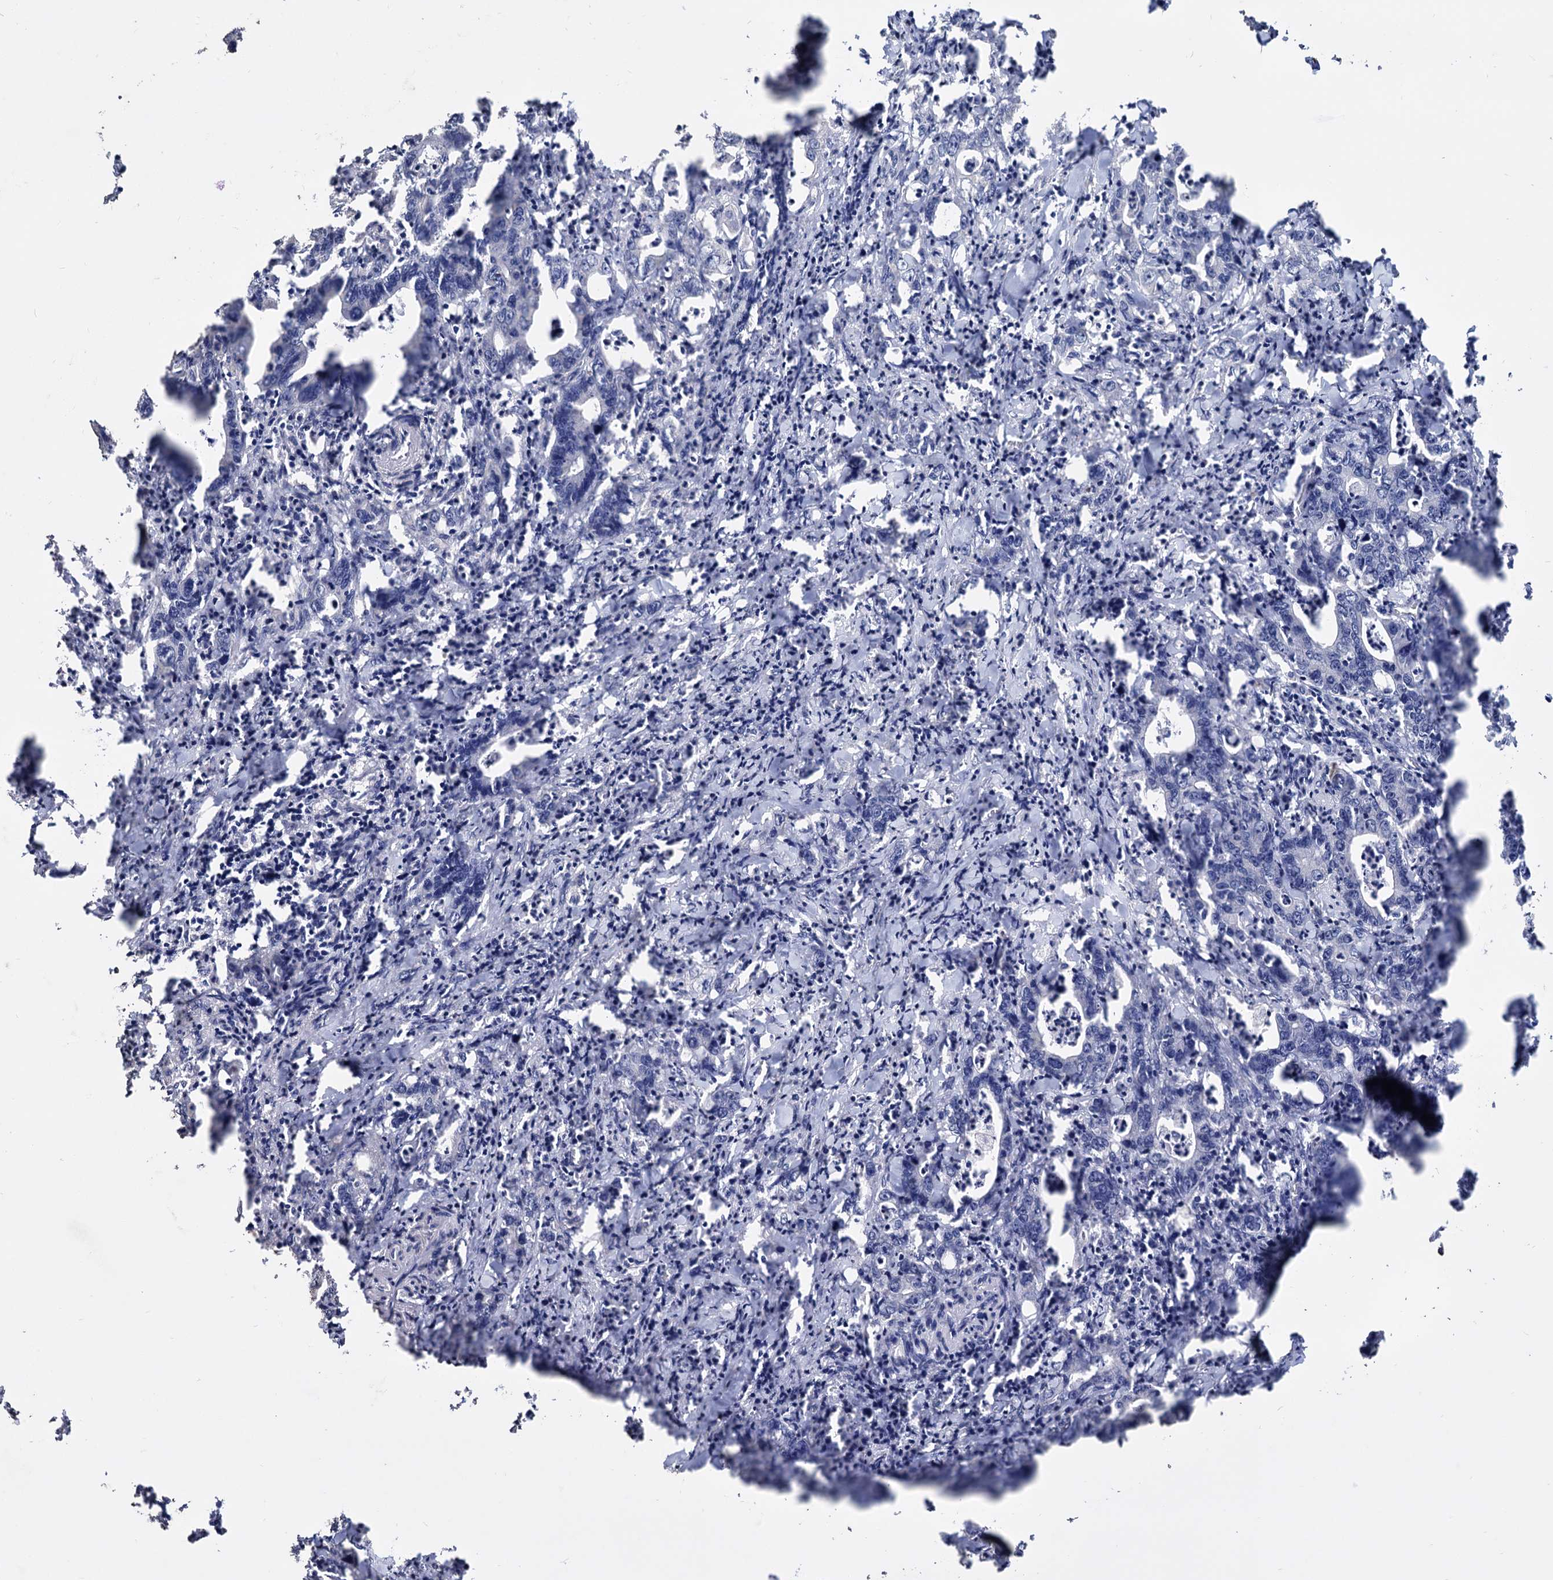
{"staining": {"intensity": "negative", "quantity": "none", "location": "none"}, "tissue": "colorectal cancer", "cell_type": "Tumor cells", "image_type": "cancer", "snomed": [{"axis": "morphology", "description": "Adenocarcinoma, NOS"}, {"axis": "topography", "description": "Colon"}], "caption": "Colorectal cancer (adenocarcinoma) was stained to show a protein in brown. There is no significant staining in tumor cells. The staining is performed using DAB (3,3'-diaminobenzidine) brown chromogen with nuclei counter-stained in using hematoxylin.", "gene": "NPAS4", "patient": {"sex": "female", "age": 75}}